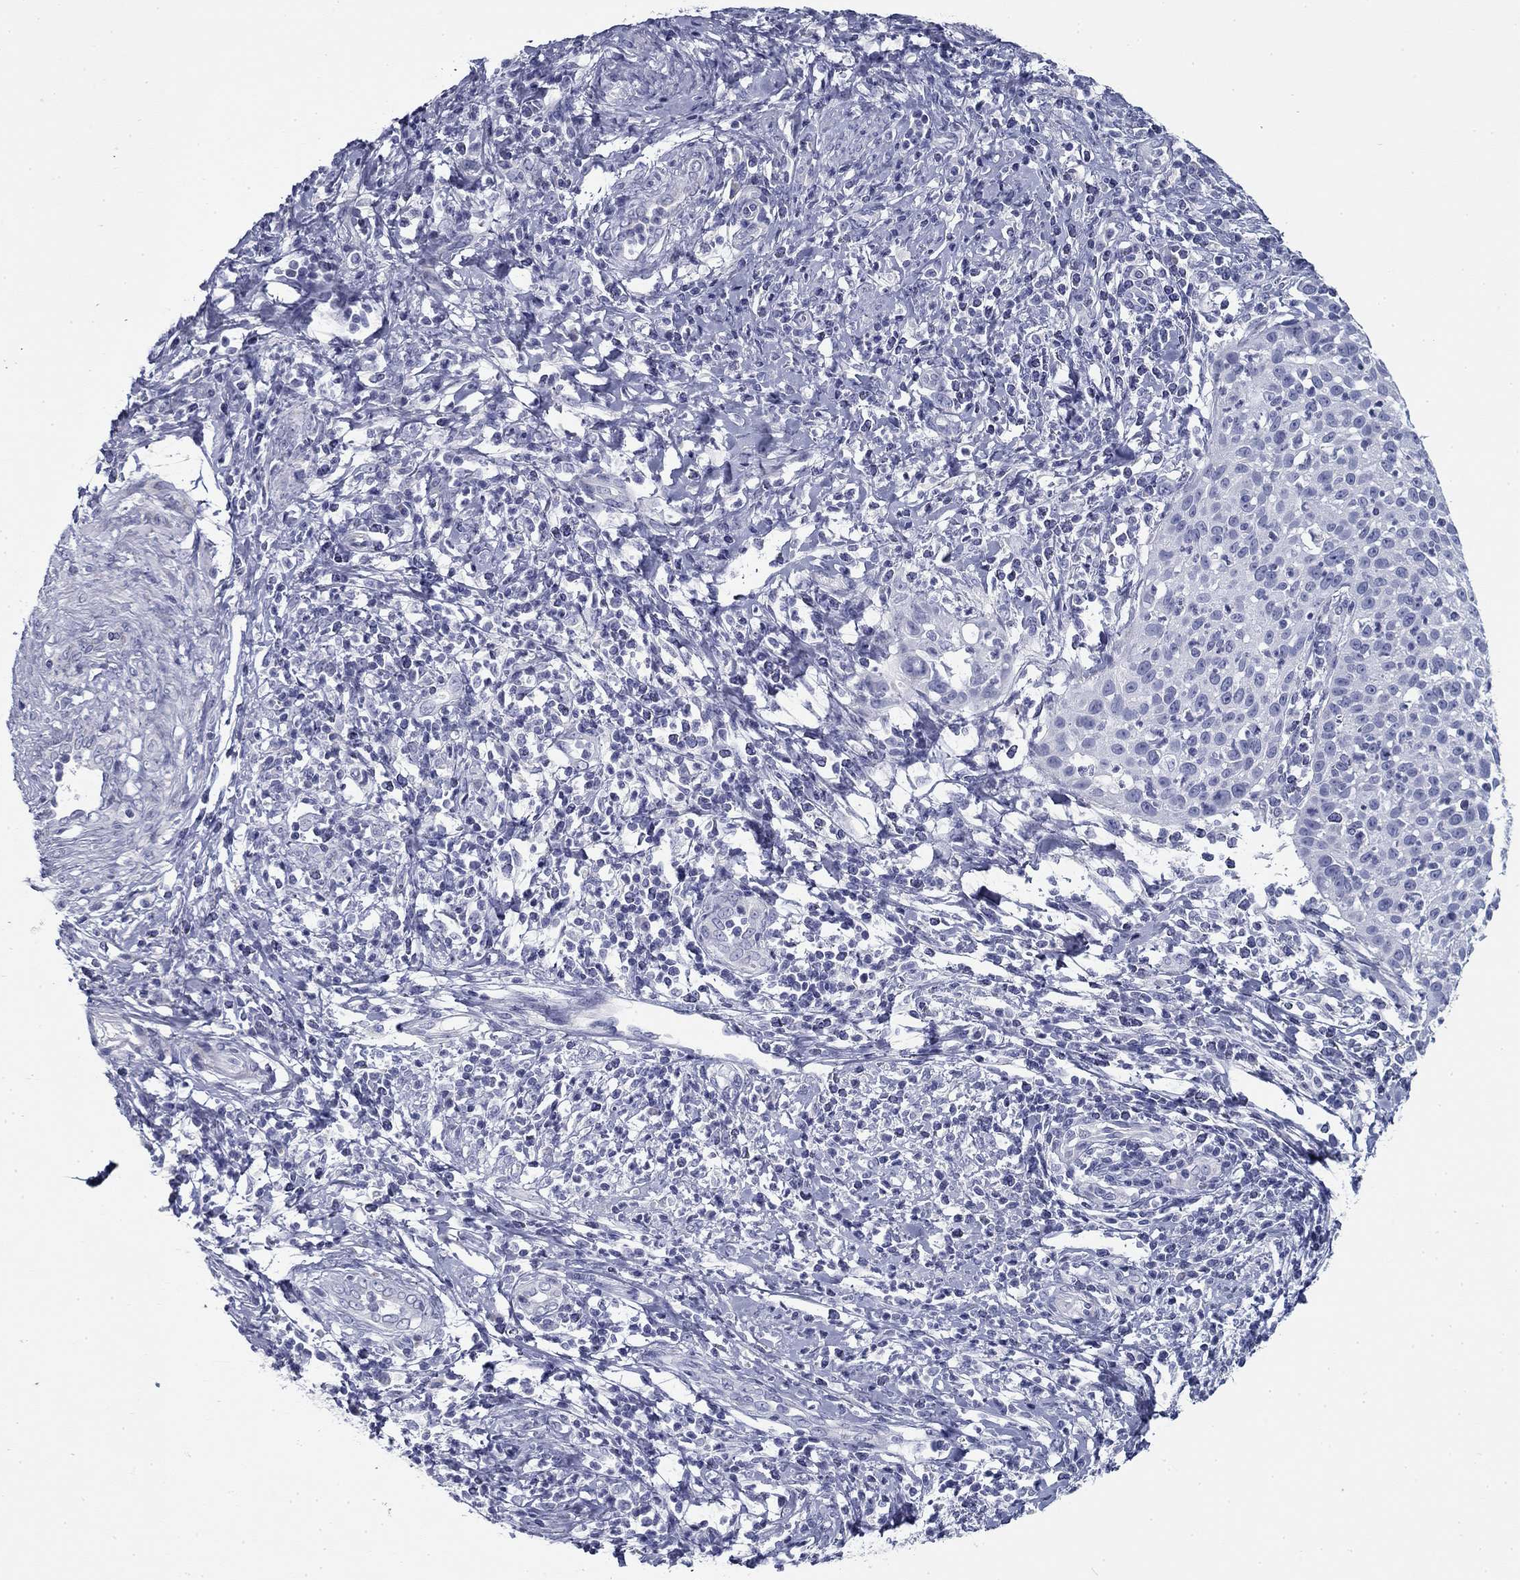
{"staining": {"intensity": "negative", "quantity": "none", "location": "none"}, "tissue": "cervical cancer", "cell_type": "Tumor cells", "image_type": "cancer", "snomed": [{"axis": "morphology", "description": "Squamous cell carcinoma, NOS"}, {"axis": "topography", "description": "Cervix"}], "caption": "The IHC image has no significant positivity in tumor cells of cervical cancer (squamous cell carcinoma) tissue.", "gene": "ZP2", "patient": {"sex": "female", "age": 26}}